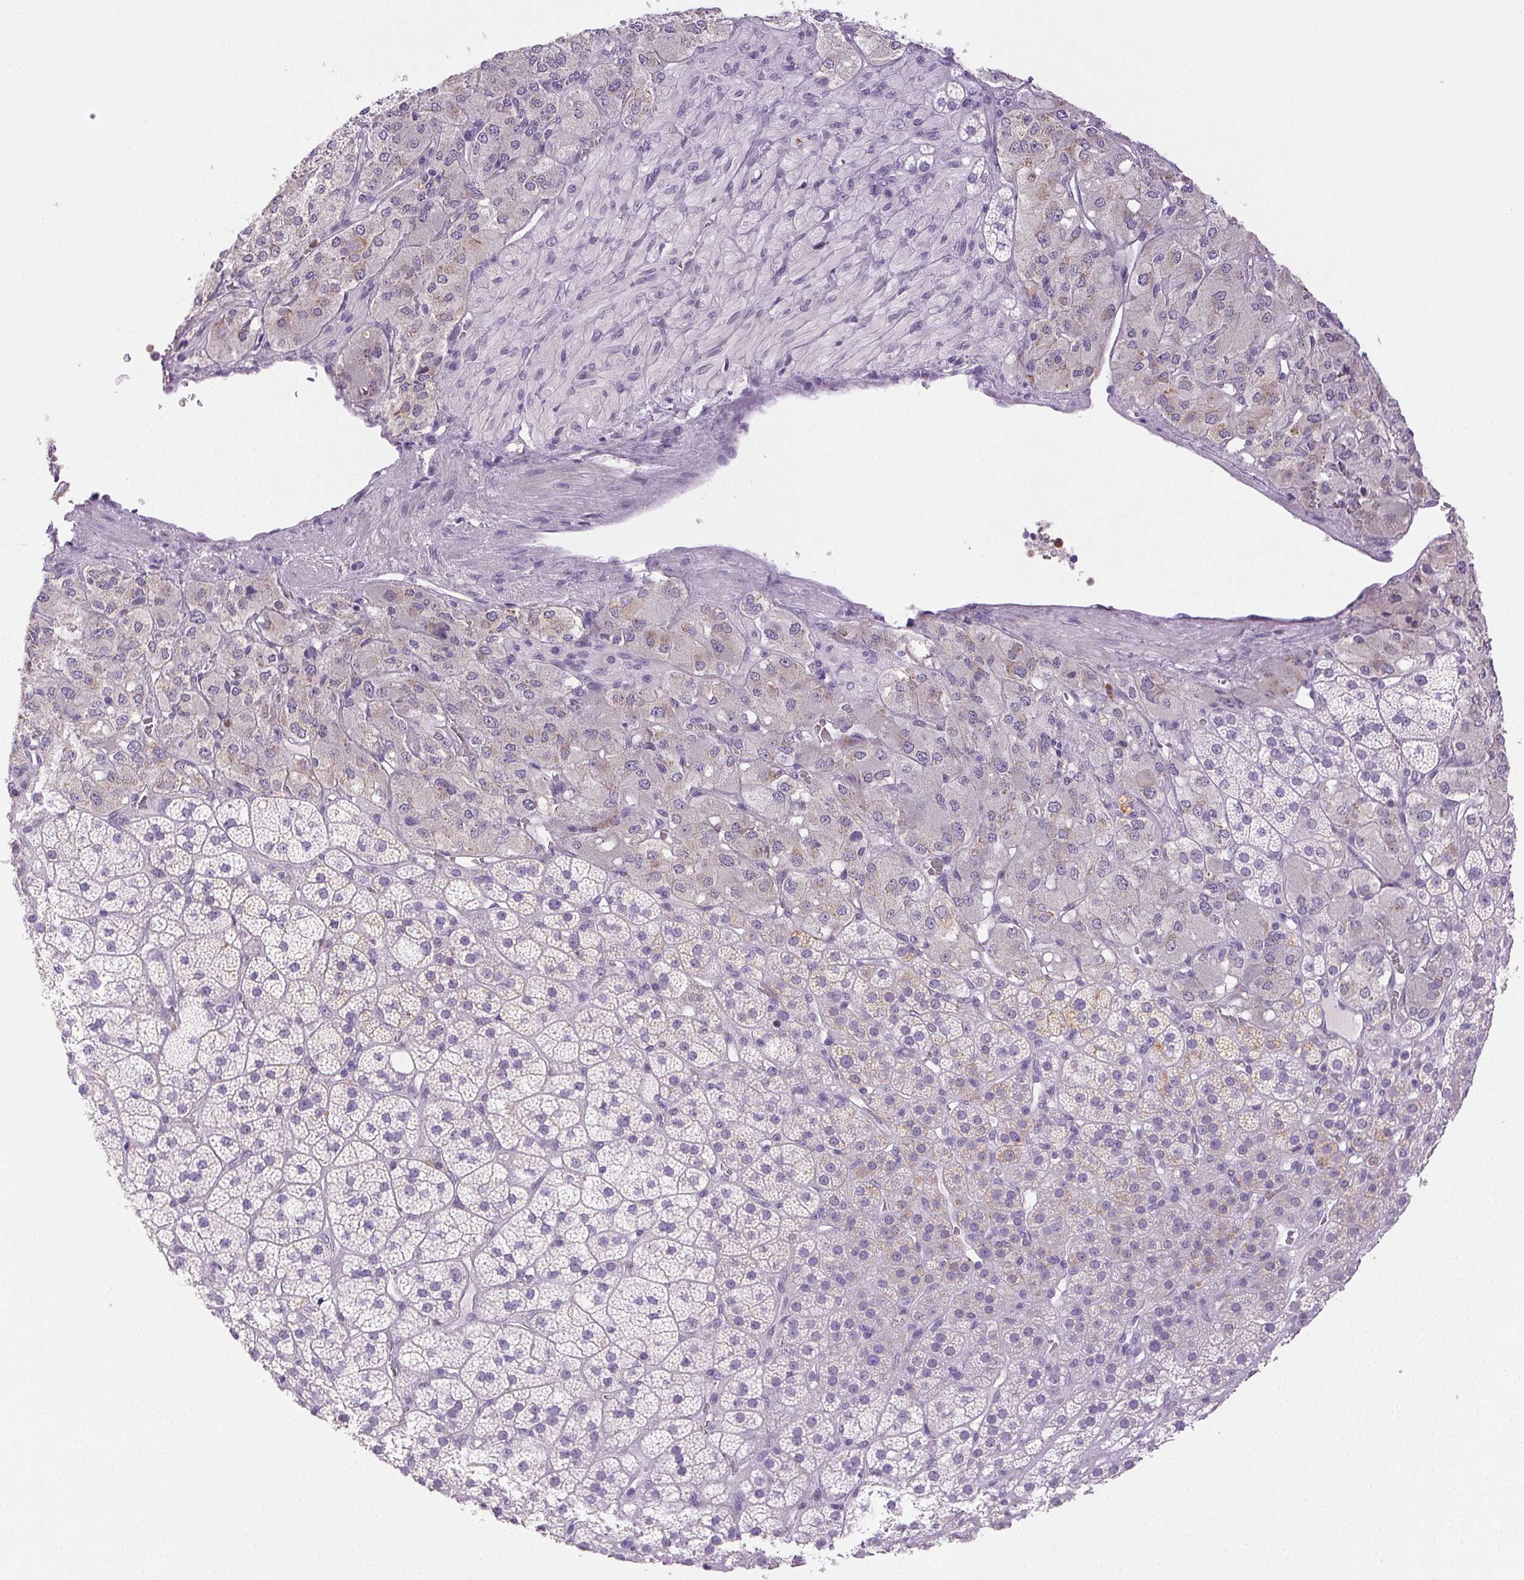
{"staining": {"intensity": "weak", "quantity": "<25%", "location": "cytoplasmic/membranous"}, "tissue": "adrenal gland", "cell_type": "Glandular cells", "image_type": "normal", "snomed": [{"axis": "morphology", "description": "Normal tissue, NOS"}, {"axis": "topography", "description": "Adrenal gland"}], "caption": "This image is of unremarkable adrenal gland stained with IHC to label a protein in brown with the nuclei are counter-stained blue. There is no staining in glandular cells. (DAB immunohistochemistry, high magnification).", "gene": "EMX2", "patient": {"sex": "female", "age": 60}}